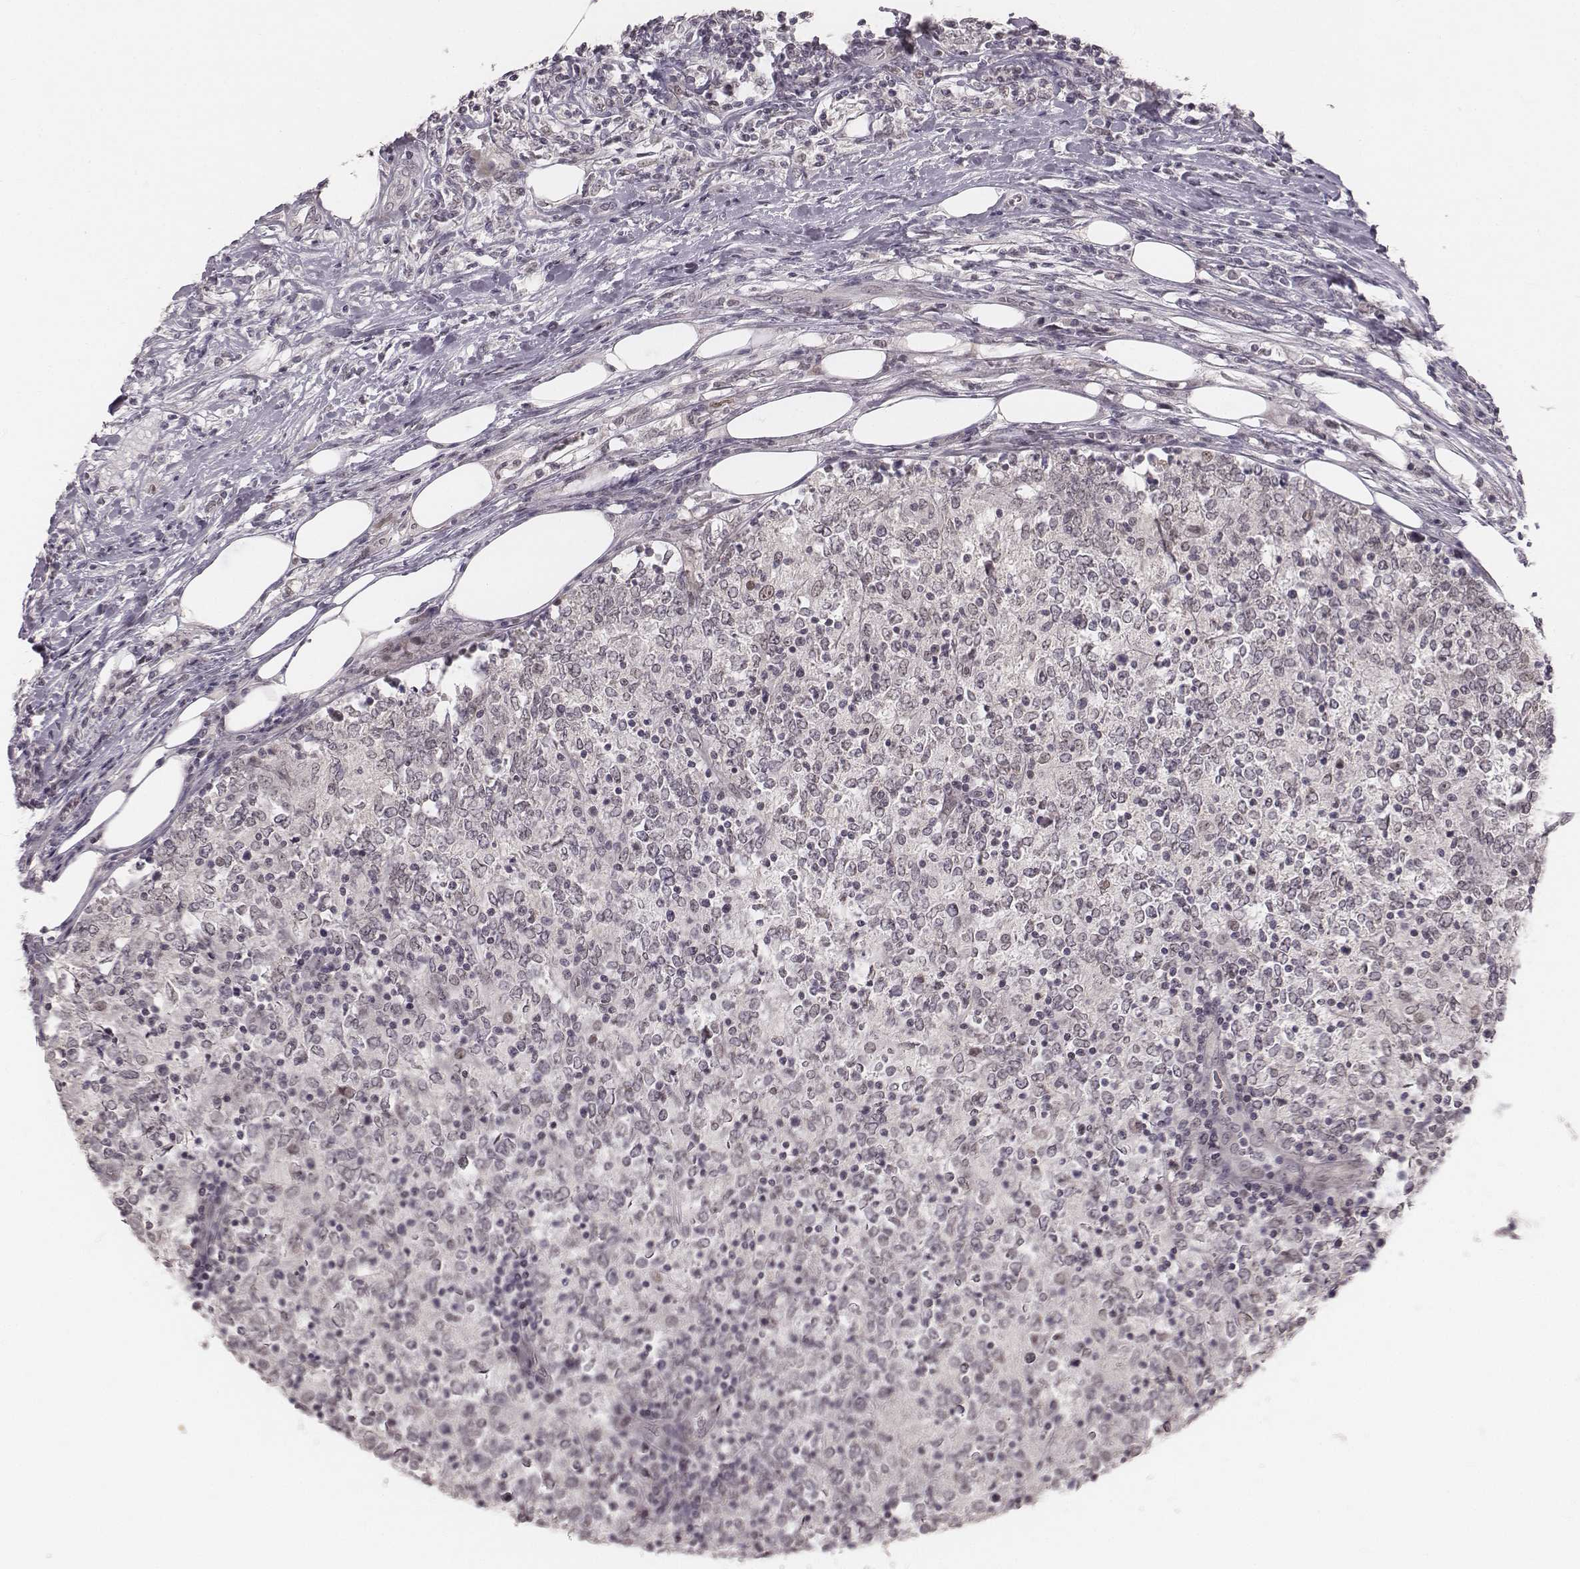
{"staining": {"intensity": "negative", "quantity": "none", "location": "none"}, "tissue": "lymphoma", "cell_type": "Tumor cells", "image_type": "cancer", "snomed": [{"axis": "morphology", "description": "Malignant lymphoma, non-Hodgkin's type, High grade"}, {"axis": "topography", "description": "Lymph node"}], "caption": "A high-resolution micrograph shows immunohistochemistry (IHC) staining of high-grade malignant lymphoma, non-Hodgkin's type, which reveals no significant expression in tumor cells.", "gene": "IQCG", "patient": {"sex": "female", "age": 84}}